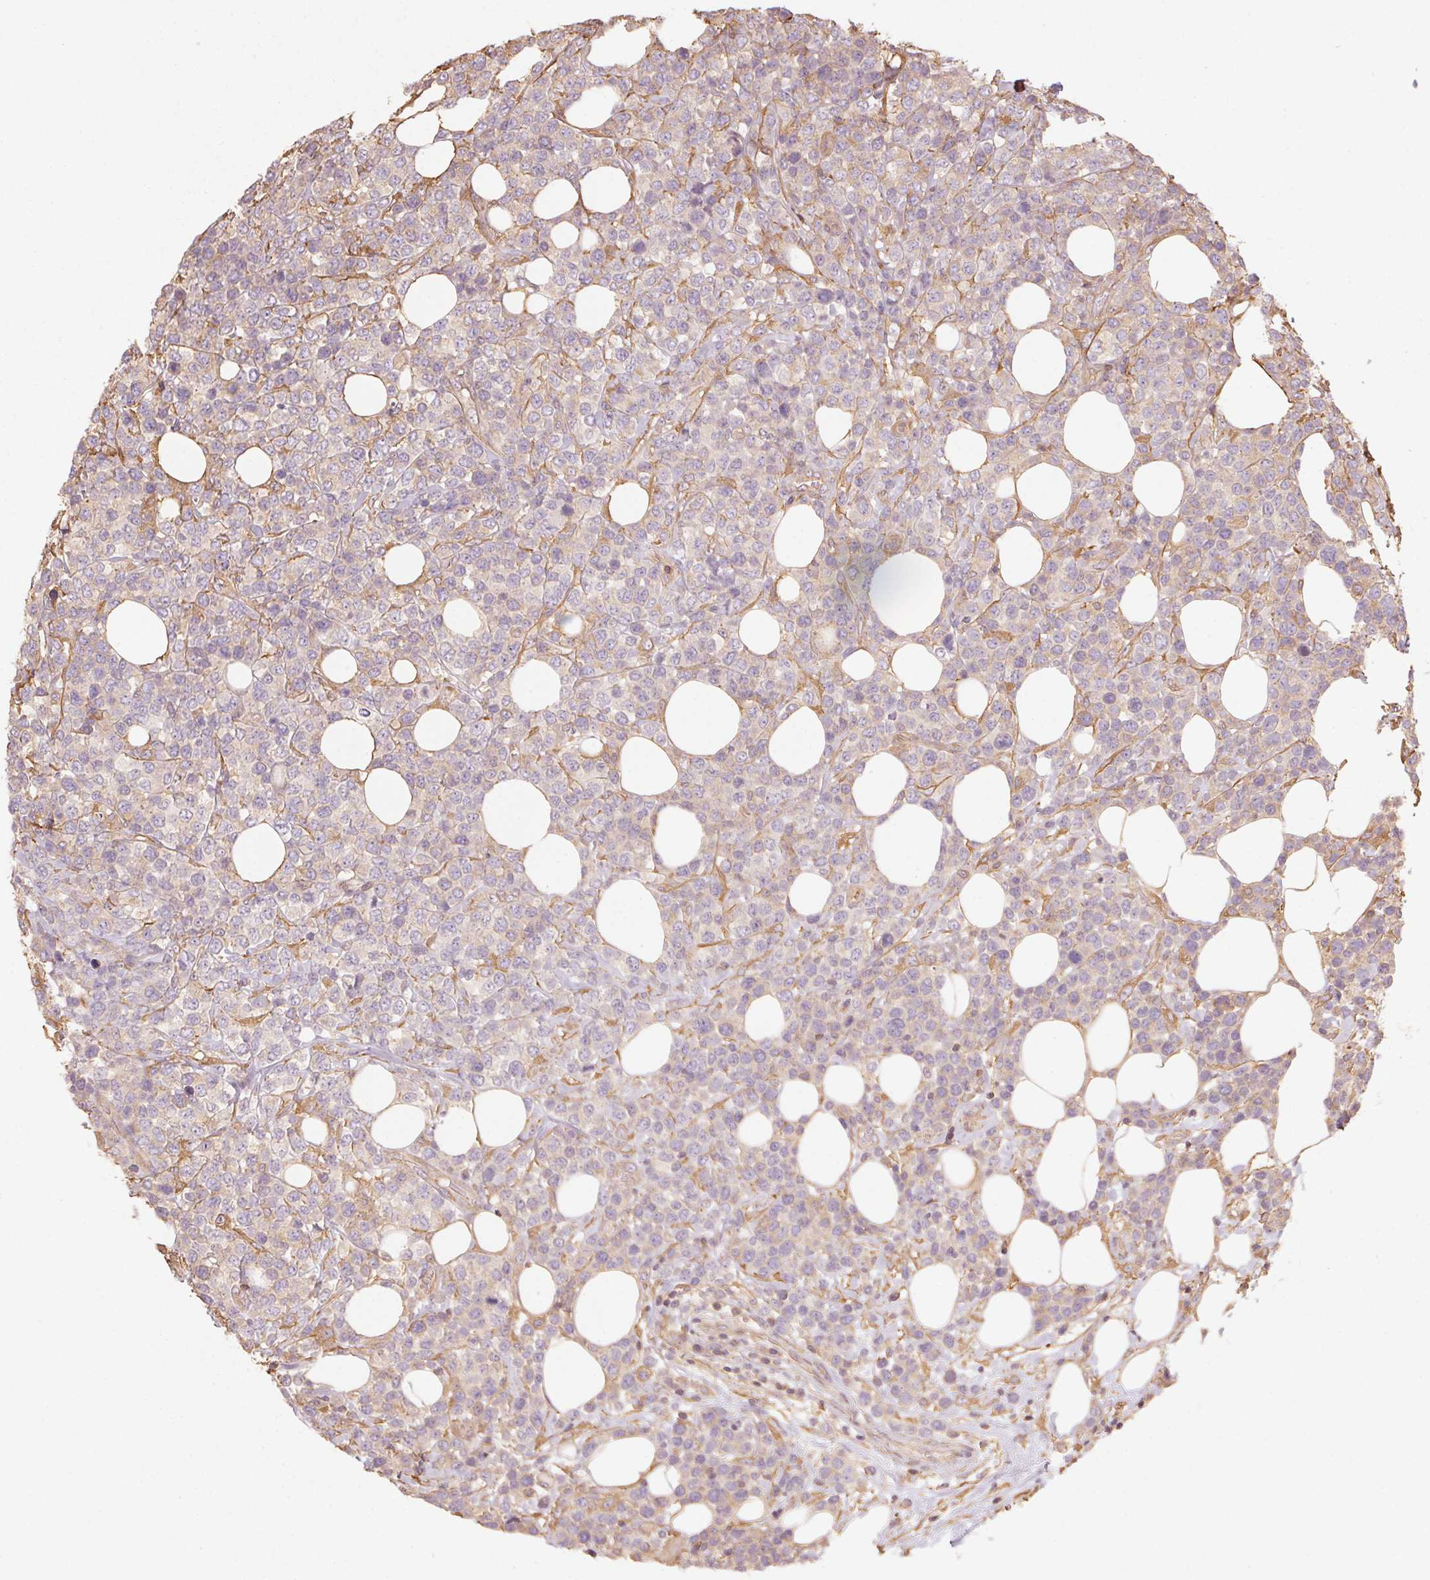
{"staining": {"intensity": "negative", "quantity": "none", "location": "none"}, "tissue": "lymphoma", "cell_type": "Tumor cells", "image_type": "cancer", "snomed": [{"axis": "morphology", "description": "Malignant lymphoma, non-Hodgkin's type, High grade"}, {"axis": "topography", "description": "Soft tissue"}], "caption": "Tumor cells show no significant positivity in lymphoma. The staining was performed using DAB (3,3'-diaminobenzidine) to visualize the protein expression in brown, while the nuclei were stained in blue with hematoxylin (Magnification: 20x).", "gene": "QDPR", "patient": {"sex": "female", "age": 56}}